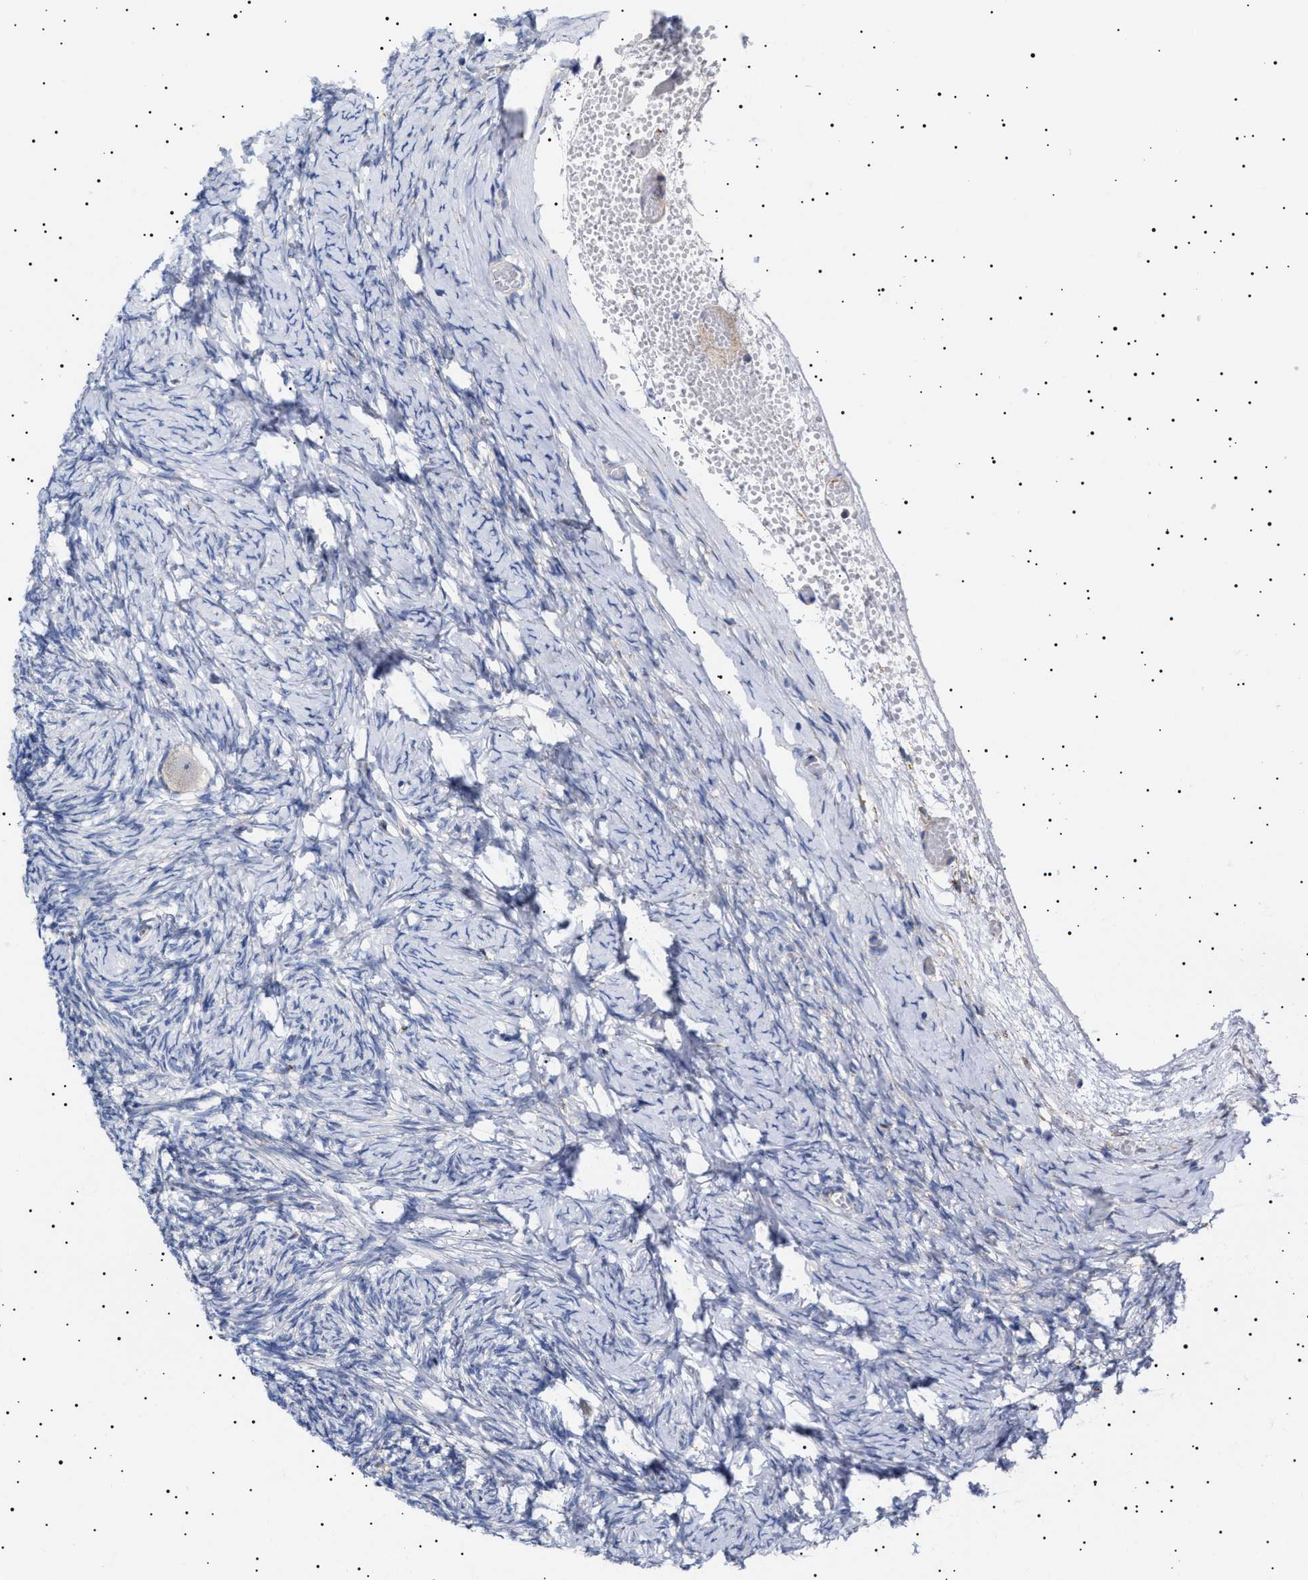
{"staining": {"intensity": "negative", "quantity": "none", "location": "none"}, "tissue": "ovary", "cell_type": "Follicle cells", "image_type": "normal", "snomed": [{"axis": "morphology", "description": "Normal tissue, NOS"}, {"axis": "topography", "description": "Ovary"}], "caption": "Follicle cells are negative for brown protein staining in normal ovary.", "gene": "ERCC6L2", "patient": {"sex": "female", "age": 27}}